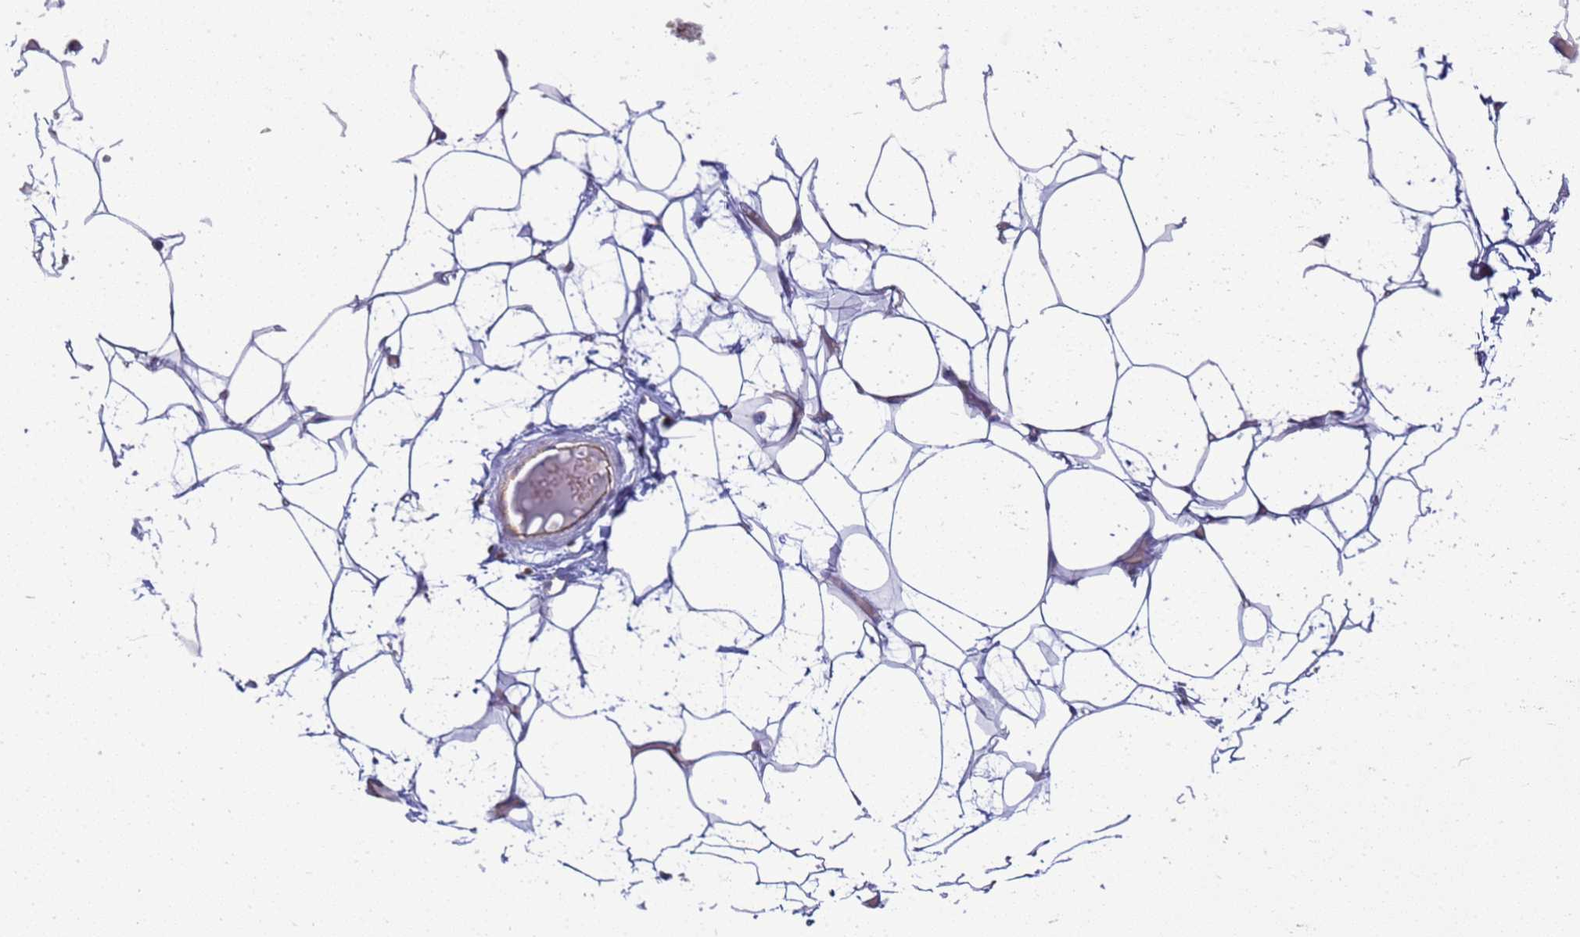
{"staining": {"intensity": "negative", "quantity": "none", "location": "none"}, "tissue": "adipose tissue", "cell_type": "Adipocytes", "image_type": "normal", "snomed": [{"axis": "morphology", "description": "Normal tissue, NOS"}, {"axis": "topography", "description": "Breast"}], "caption": "DAB (3,3'-diaminobenzidine) immunohistochemical staining of unremarkable human adipose tissue exhibits no significant expression in adipocytes.", "gene": "ZBTB8OS", "patient": {"sex": "female", "age": 23}}